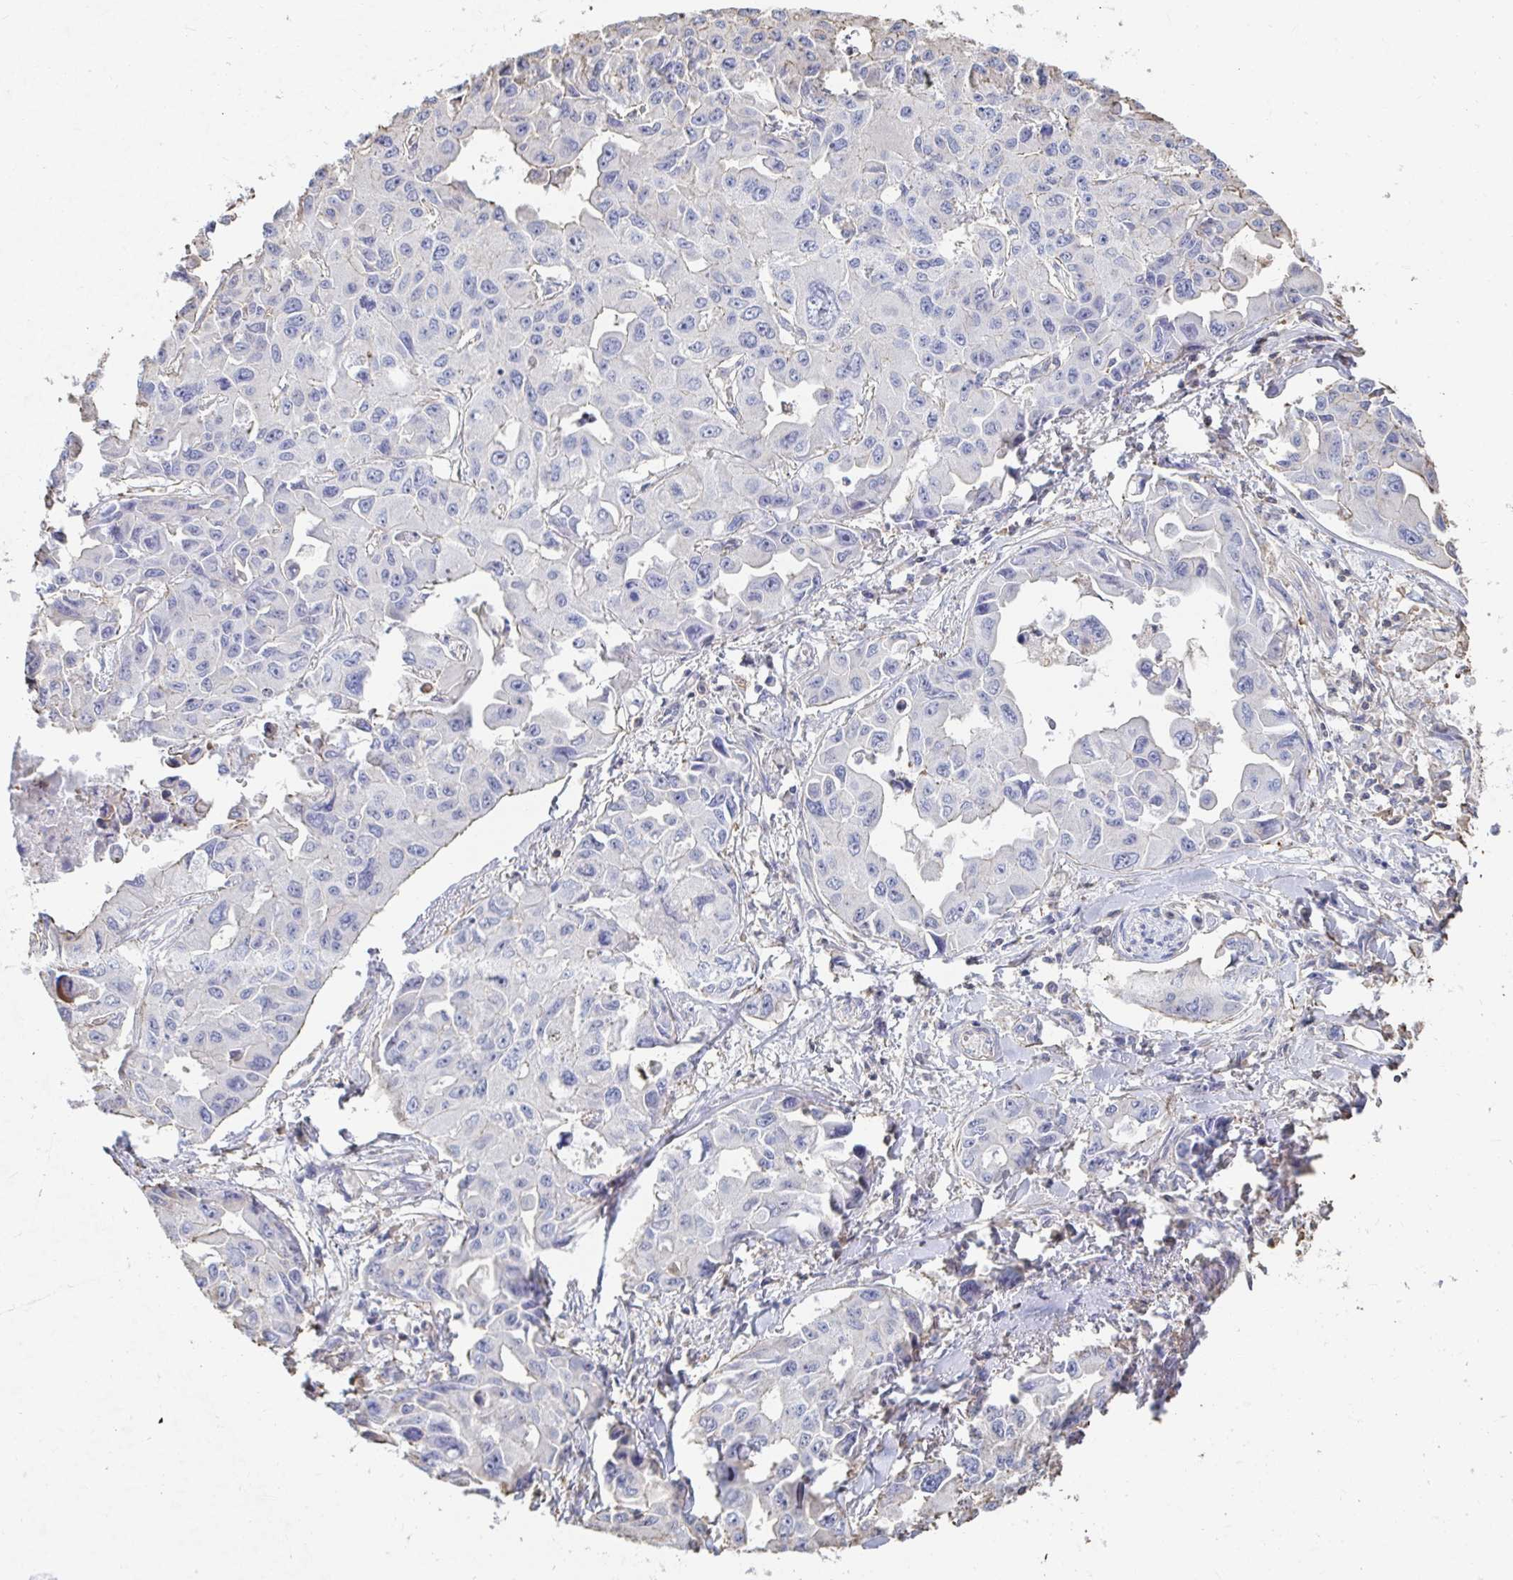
{"staining": {"intensity": "negative", "quantity": "none", "location": "none"}, "tissue": "lung cancer", "cell_type": "Tumor cells", "image_type": "cancer", "snomed": [{"axis": "morphology", "description": "Adenocarcinoma, NOS"}, {"axis": "topography", "description": "Lung"}], "caption": "Tumor cells show no significant expression in lung adenocarcinoma.", "gene": "PTPN14", "patient": {"sex": "male", "age": 64}}